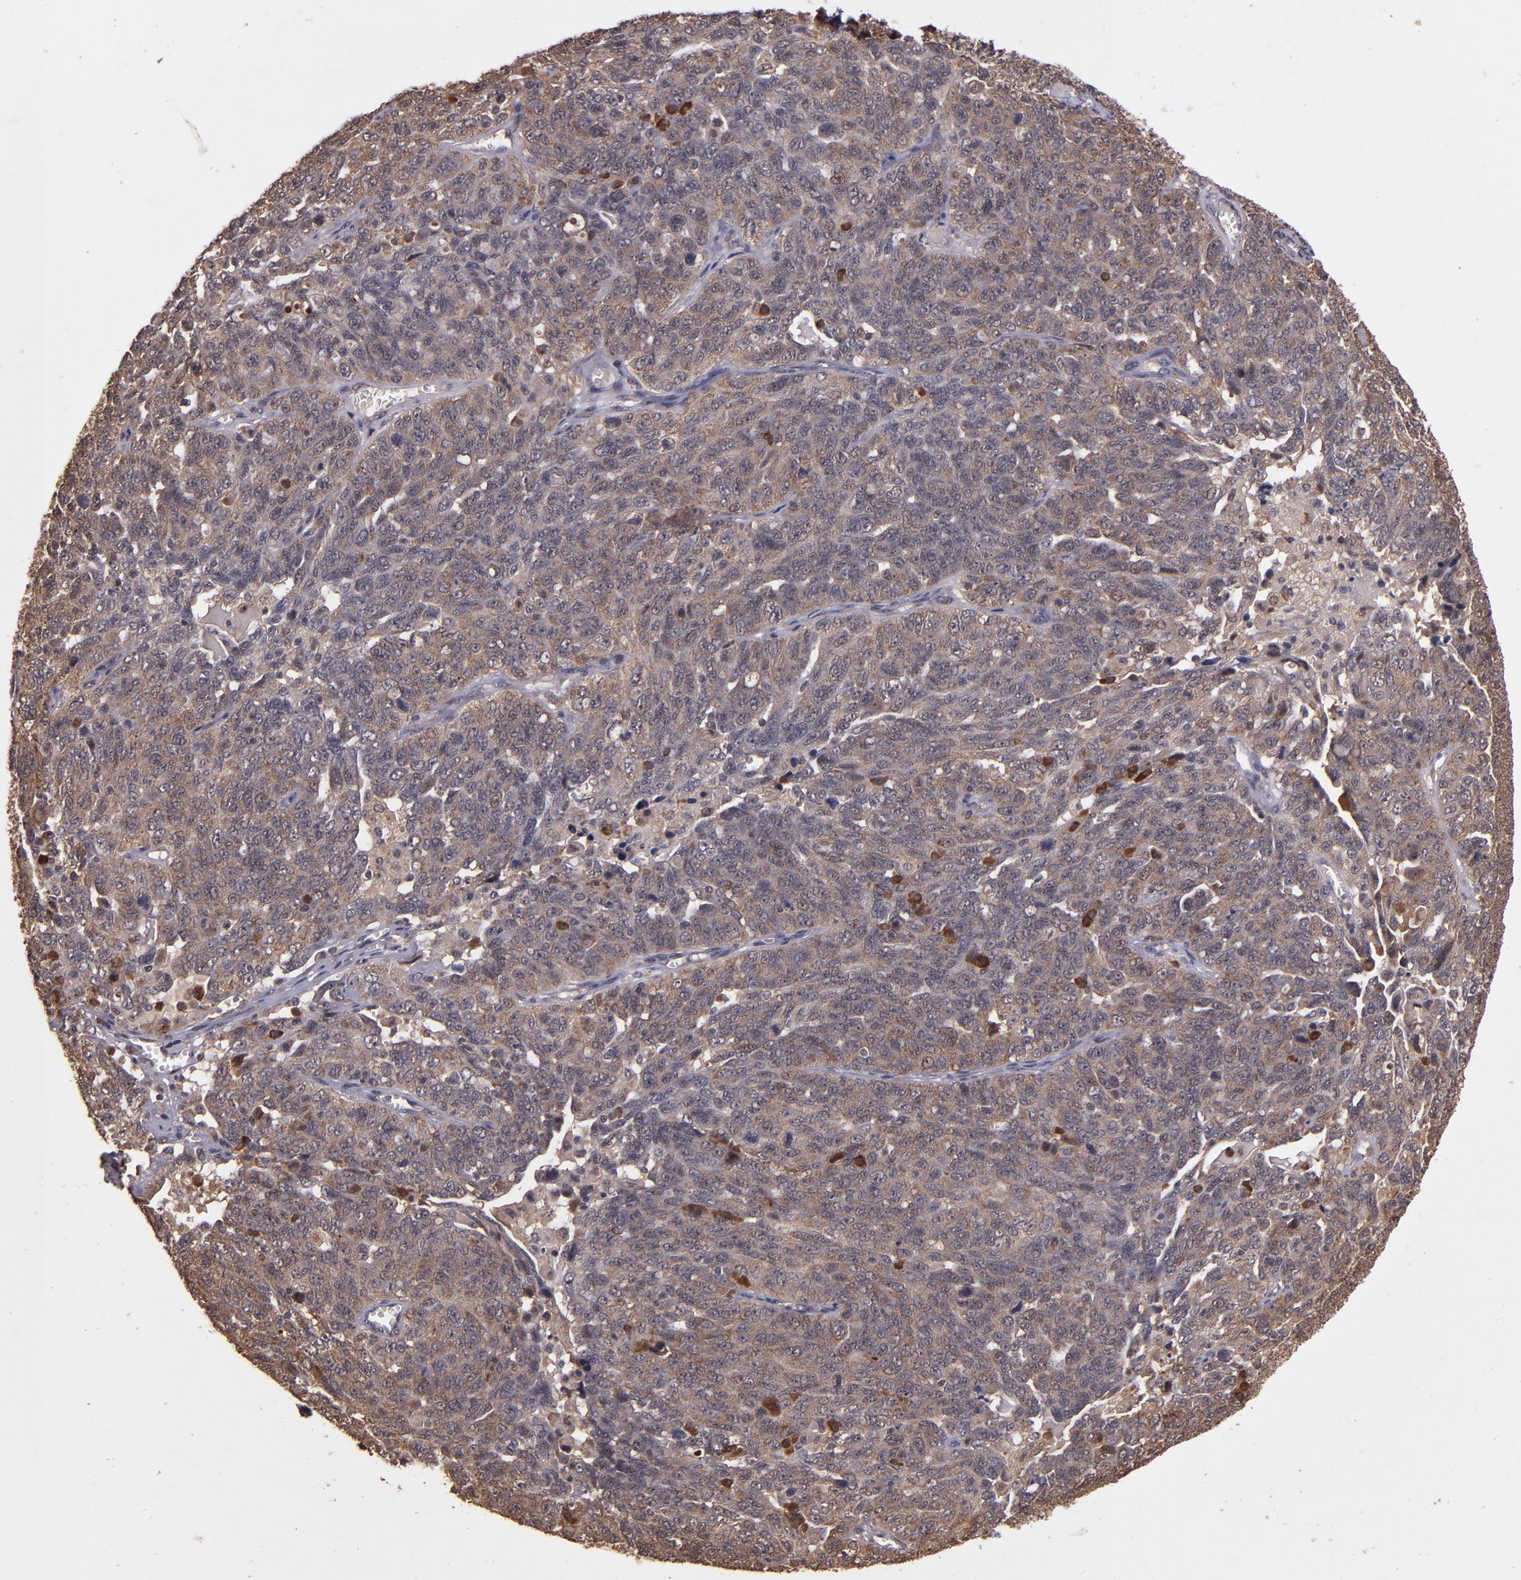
{"staining": {"intensity": "moderate", "quantity": ">75%", "location": "cytoplasmic/membranous"}, "tissue": "ovarian cancer", "cell_type": "Tumor cells", "image_type": "cancer", "snomed": [{"axis": "morphology", "description": "Cystadenocarcinoma, serous, NOS"}, {"axis": "topography", "description": "Ovary"}], "caption": "Serous cystadenocarcinoma (ovarian) tissue shows moderate cytoplasmic/membranous expression in approximately >75% of tumor cells, visualized by immunohistochemistry.", "gene": "RIOK3", "patient": {"sex": "female", "age": 71}}